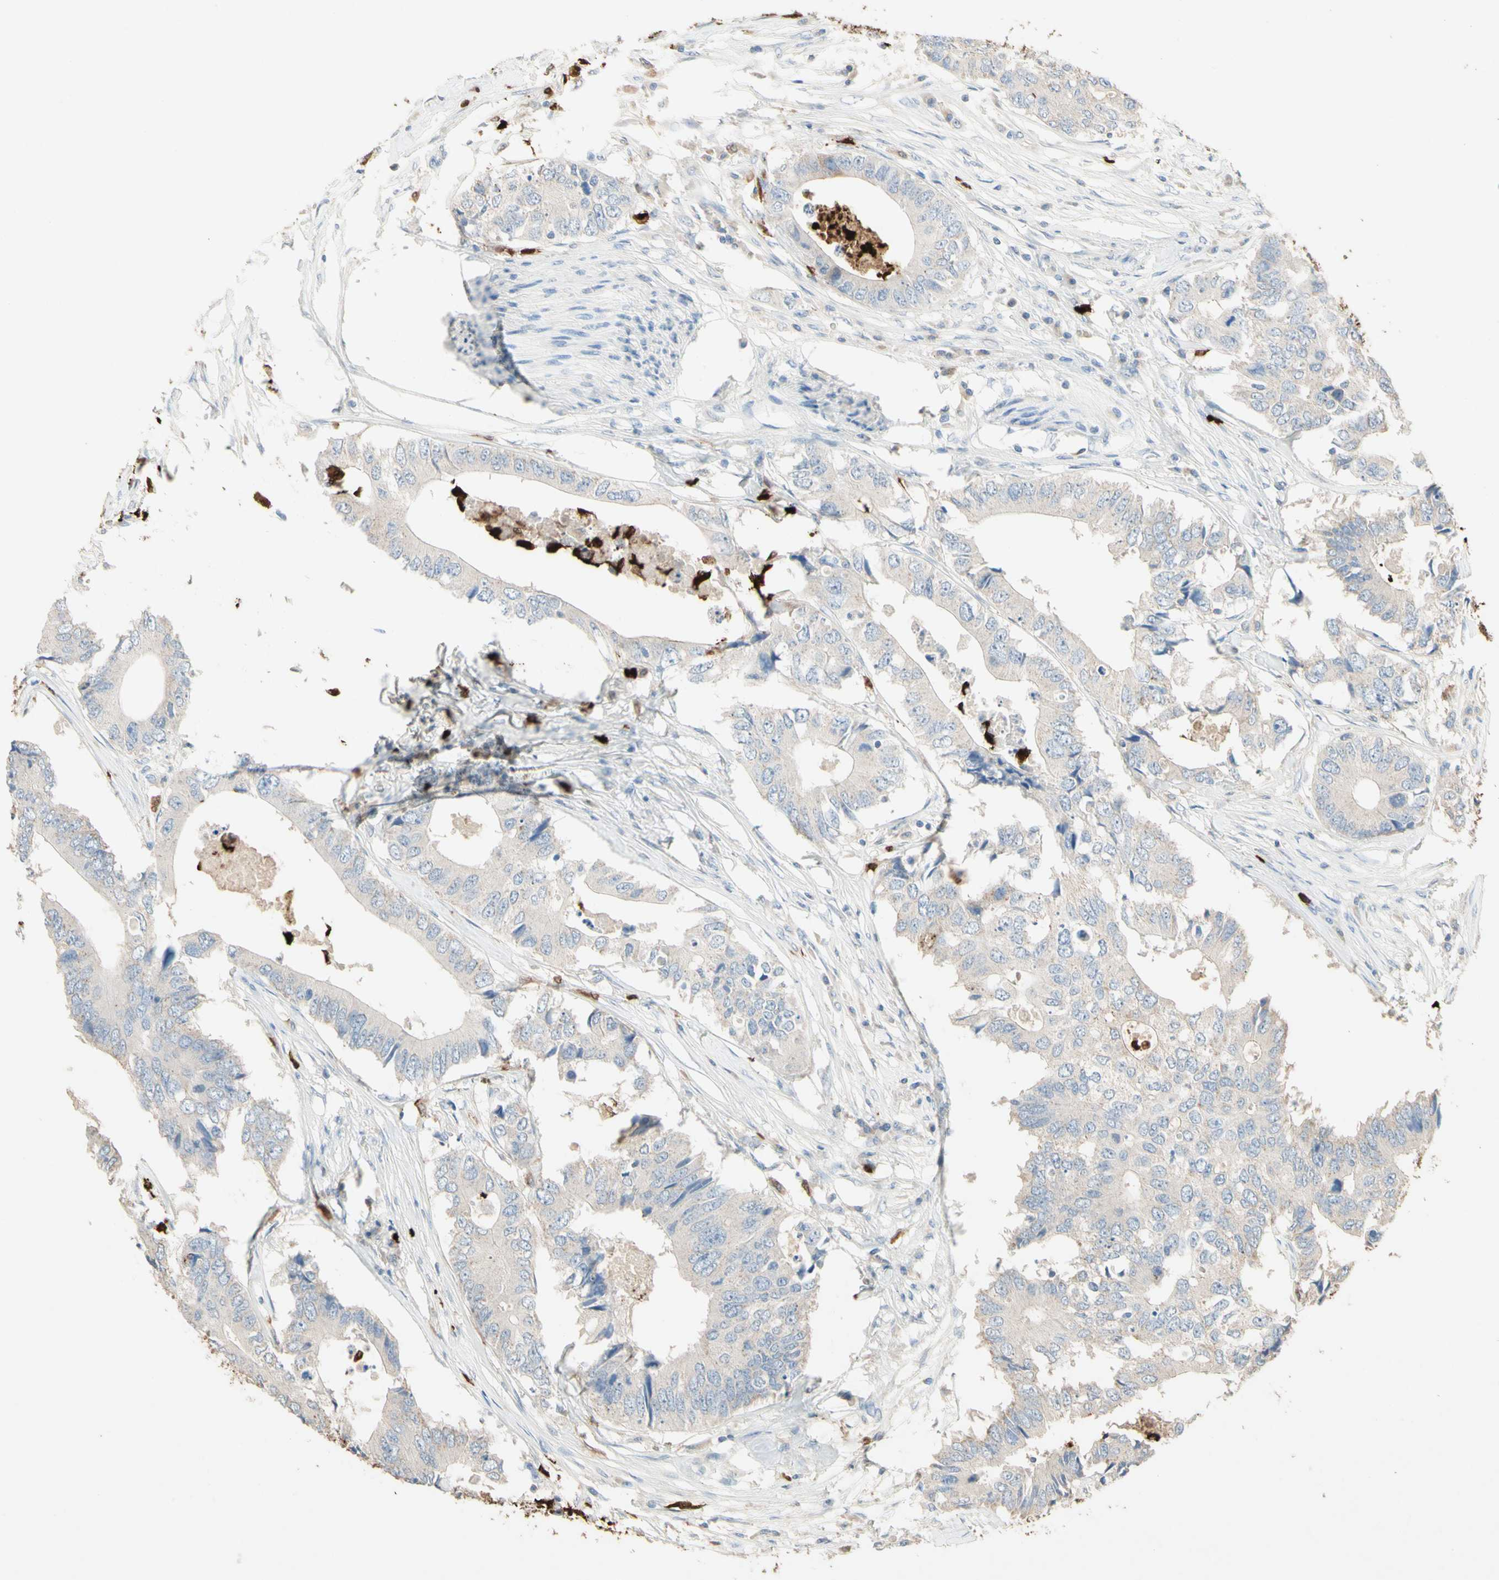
{"staining": {"intensity": "negative", "quantity": "none", "location": "none"}, "tissue": "colorectal cancer", "cell_type": "Tumor cells", "image_type": "cancer", "snomed": [{"axis": "morphology", "description": "Adenocarcinoma, NOS"}, {"axis": "topography", "description": "Colon"}], "caption": "Adenocarcinoma (colorectal) was stained to show a protein in brown. There is no significant positivity in tumor cells.", "gene": "NFKBIZ", "patient": {"sex": "male", "age": 71}}